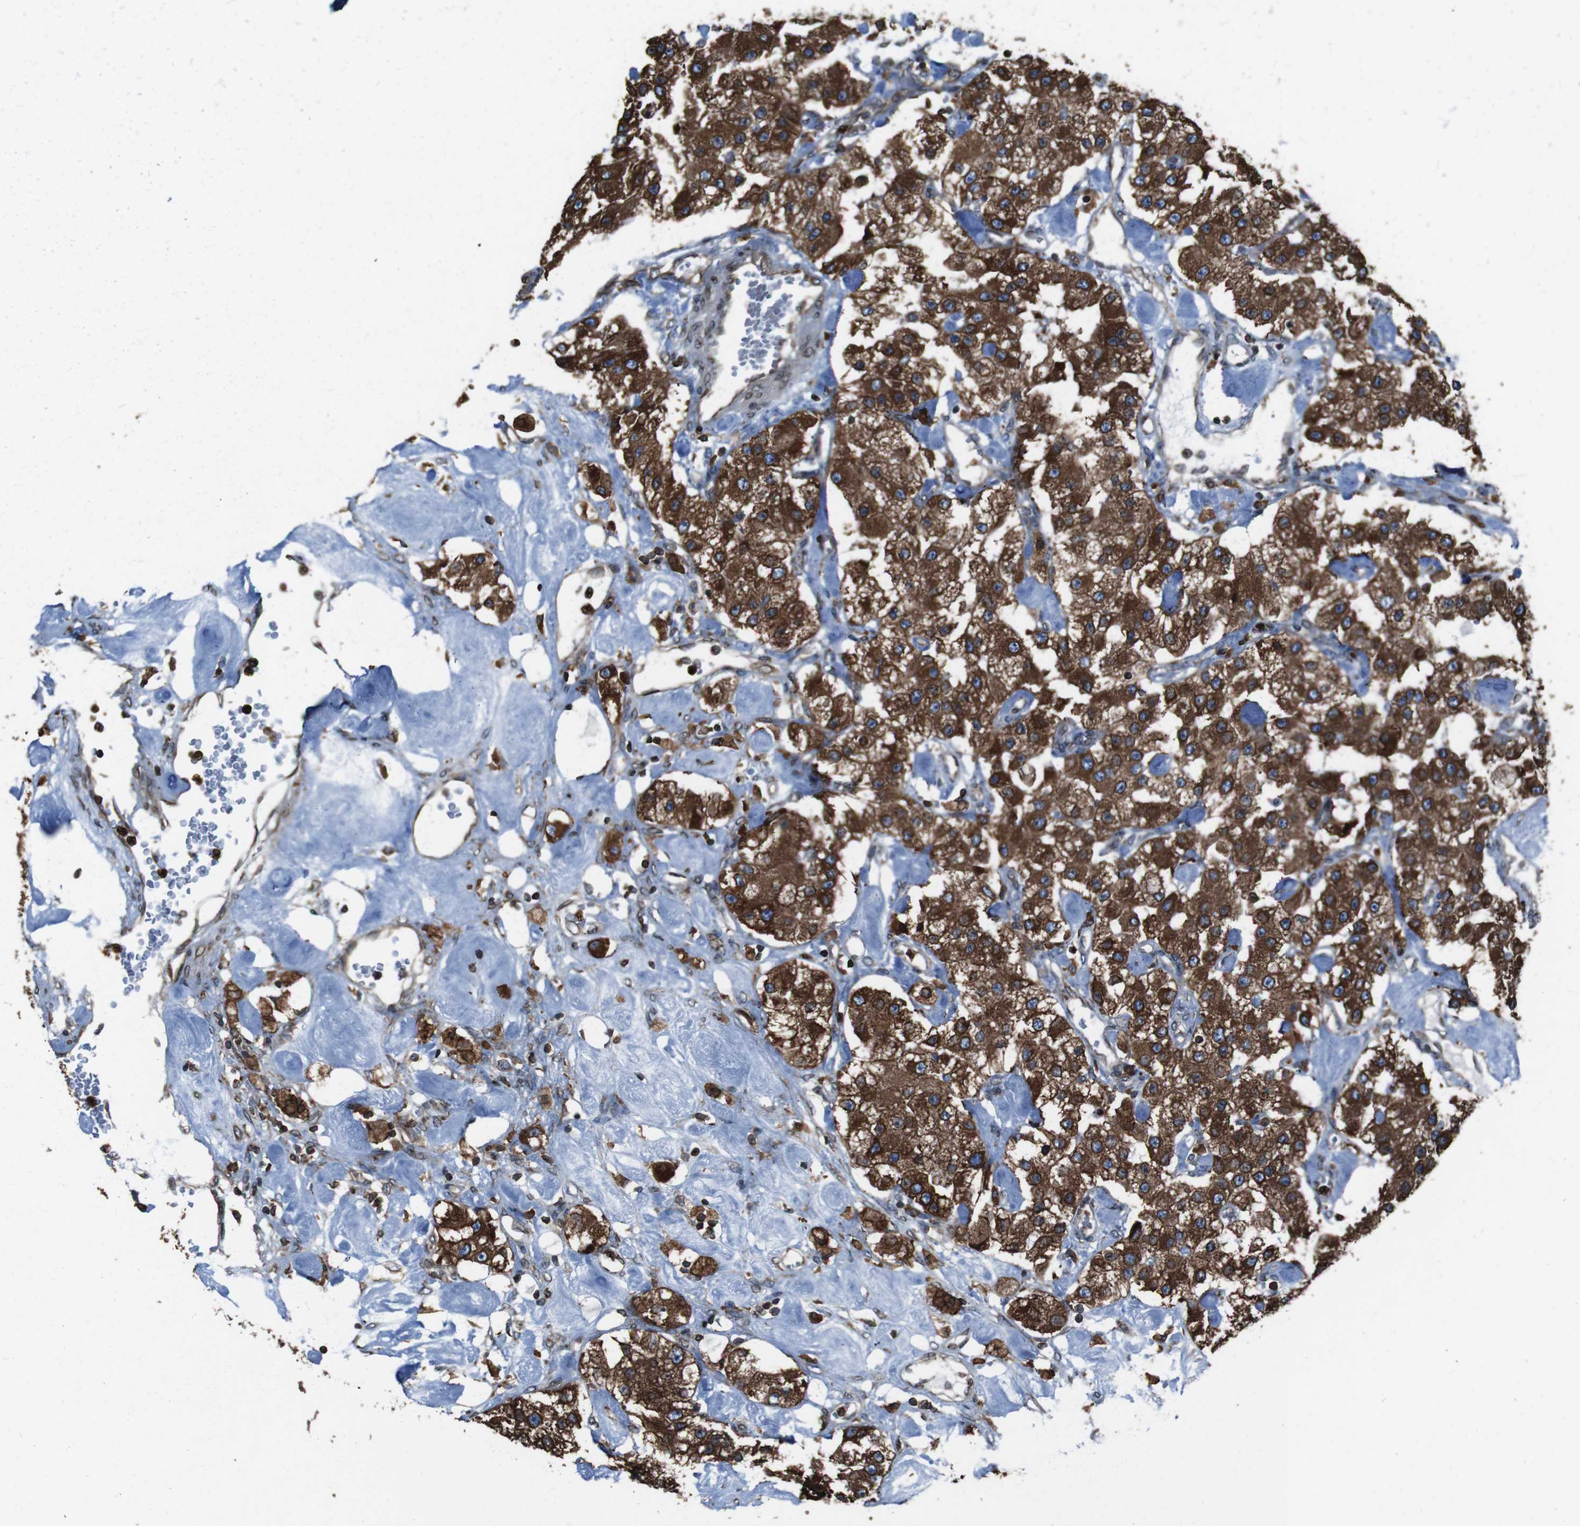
{"staining": {"intensity": "strong", "quantity": ">75%", "location": "cytoplasmic/membranous"}, "tissue": "carcinoid", "cell_type": "Tumor cells", "image_type": "cancer", "snomed": [{"axis": "morphology", "description": "Carcinoid, malignant, NOS"}, {"axis": "topography", "description": "Pancreas"}], "caption": "DAB (3,3'-diaminobenzidine) immunohistochemical staining of carcinoid displays strong cytoplasmic/membranous protein positivity in about >75% of tumor cells. Nuclei are stained in blue.", "gene": "APMAP", "patient": {"sex": "male", "age": 41}}